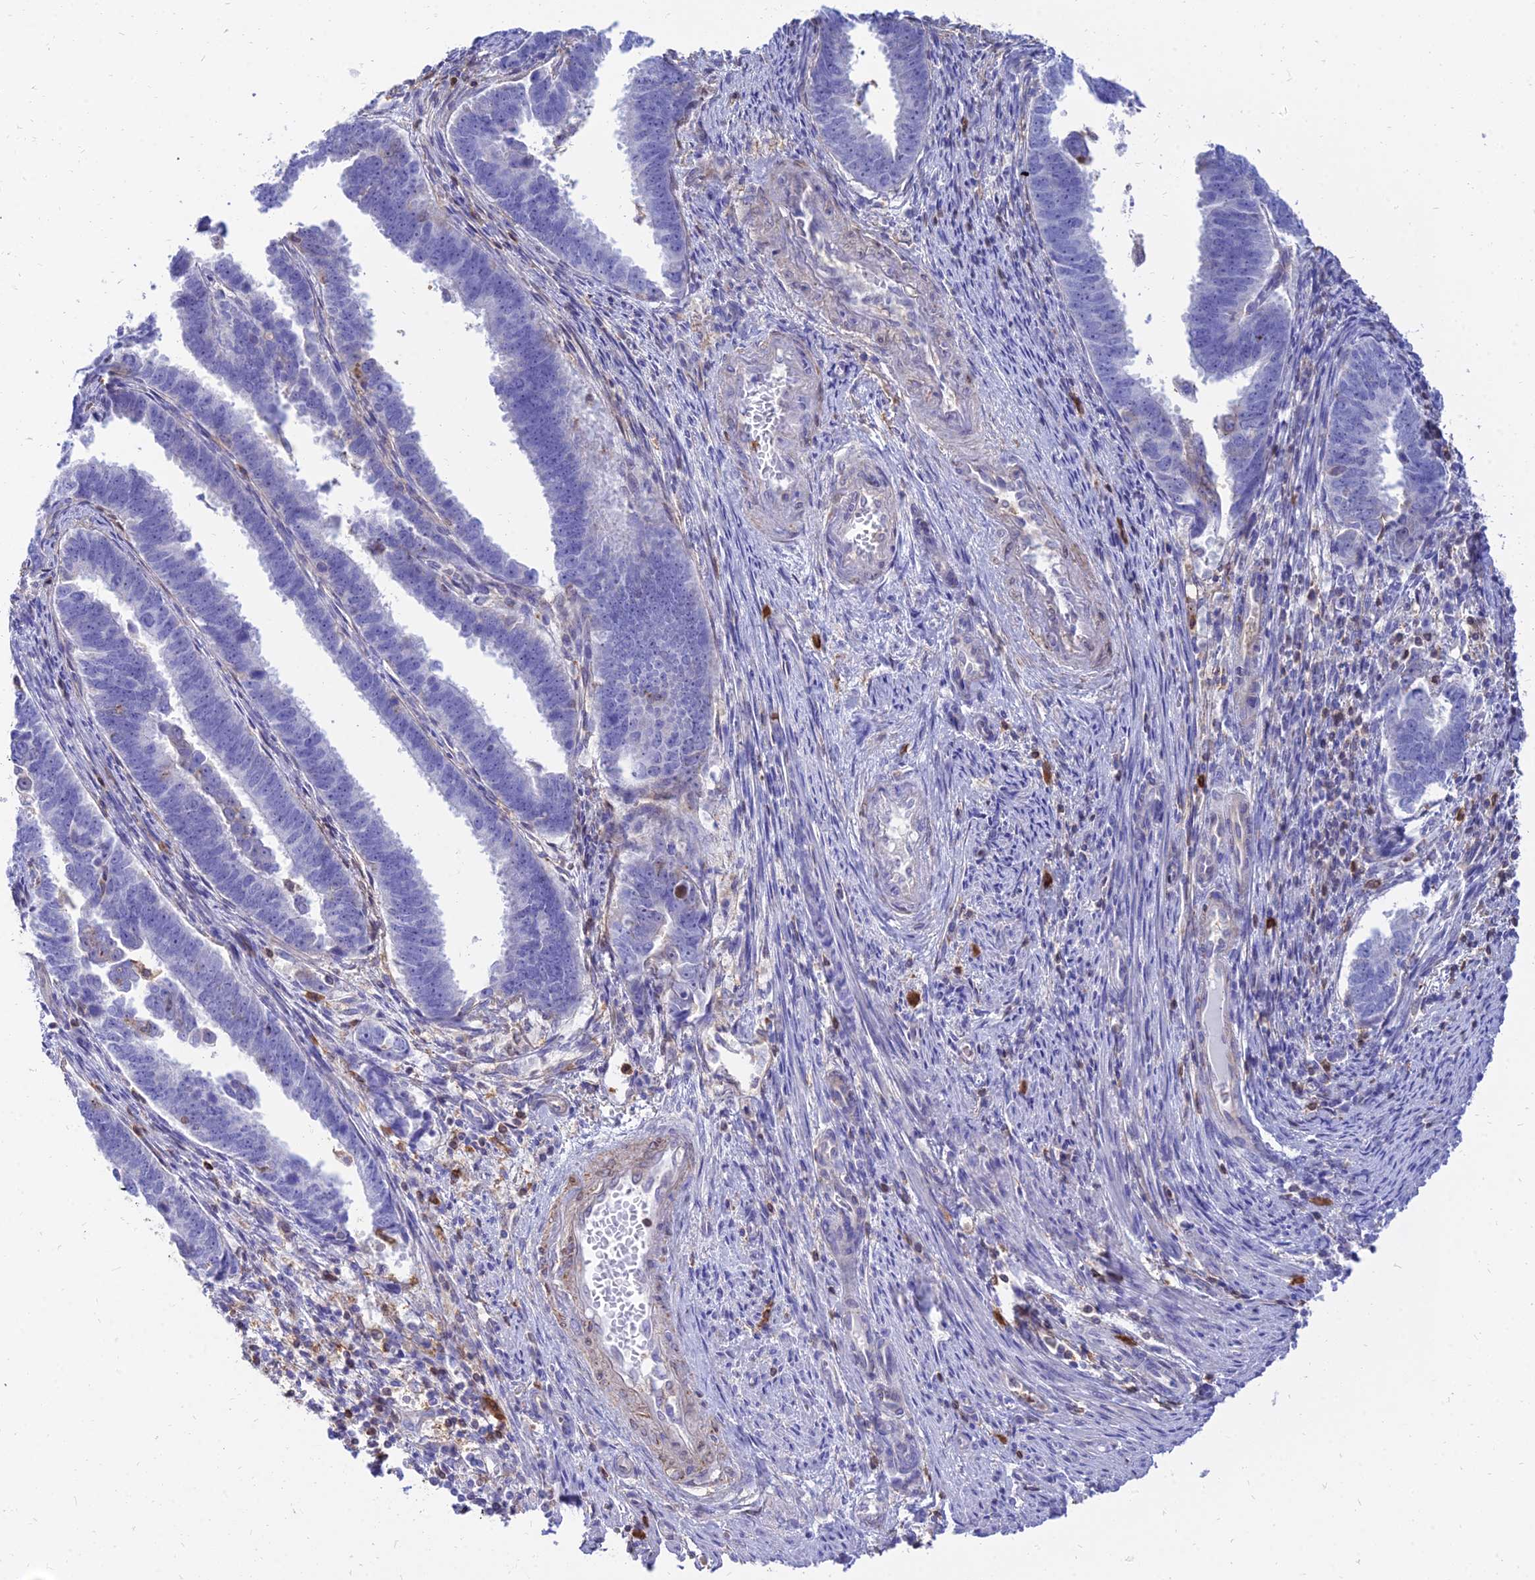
{"staining": {"intensity": "negative", "quantity": "none", "location": "none"}, "tissue": "endometrial cancer", "cell_type": "Tumor cells", "image_type": "cancer", "snomed": [{"axis": "morphology", "description": "Adenocarcinoma, NOS"}, {"axis": "topography", "description": "Endometrium"}], "caption": "The micrograph displays no significant positivity in tumor cells of endometrial cancer (adenocarcinoma). (DAB immunohistochemistry, high magnification).", "gene": "SREK1IP1", "patient": {"sex": "female", "age": 75}}